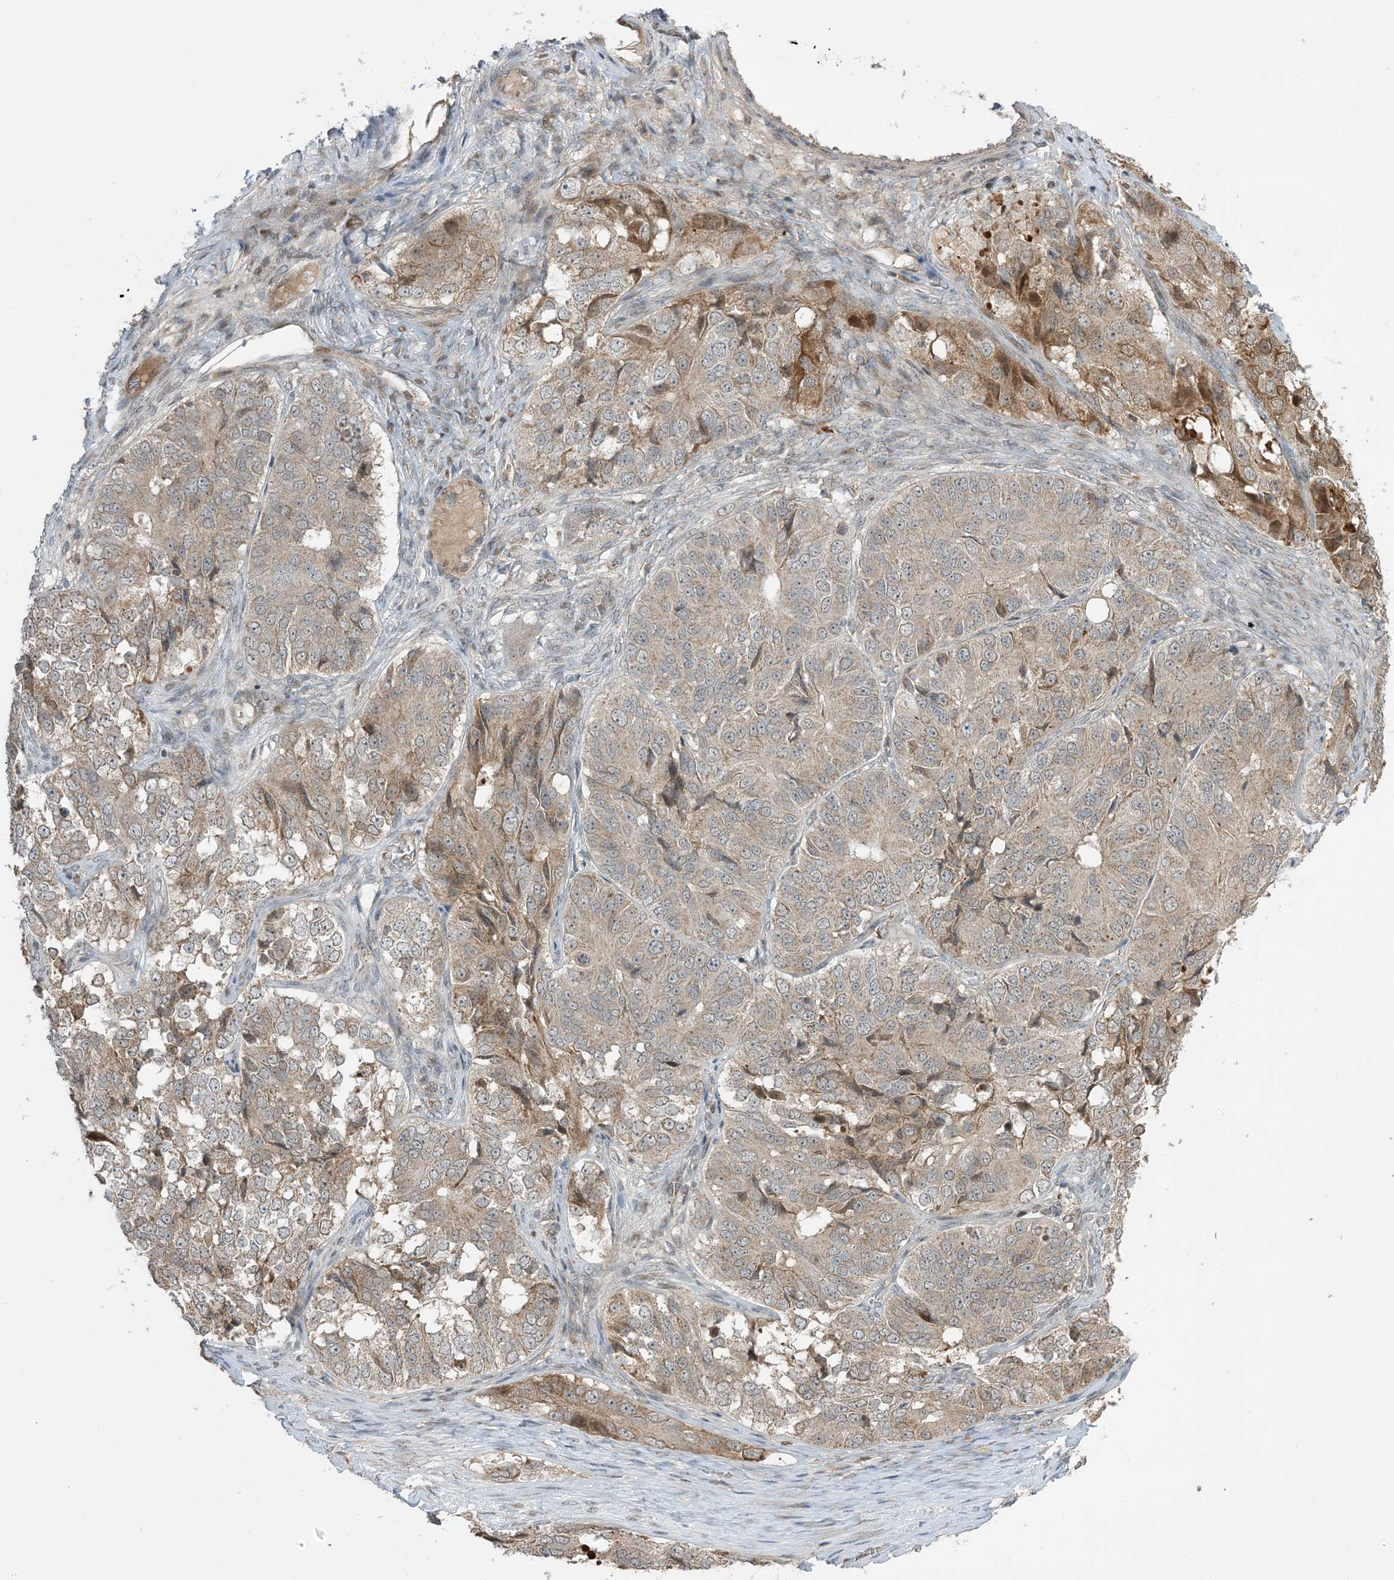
{"staining": {"intensity": "weak", "quantity": ">75%", "location": "cytoplasmic/membranous"}, "tissue": "ovarian cancer", "cell_type": "Tumor cells", "image_type": "cancer", "snomed": [{"axis": "morphology", "description": "Carcinoma, endometroid"}, {"axis": "topography", "description": "Ovary"}], "caption": "DAB immunohistochemical staining of ovarian cancer (endometroid carcinoma) demonstrates weak cytoplasmic/membranous protein expression in approximately >75% of tumor cells.", "gene": "PHLDB2", "patient": {"sex": "female", "age": 51}}